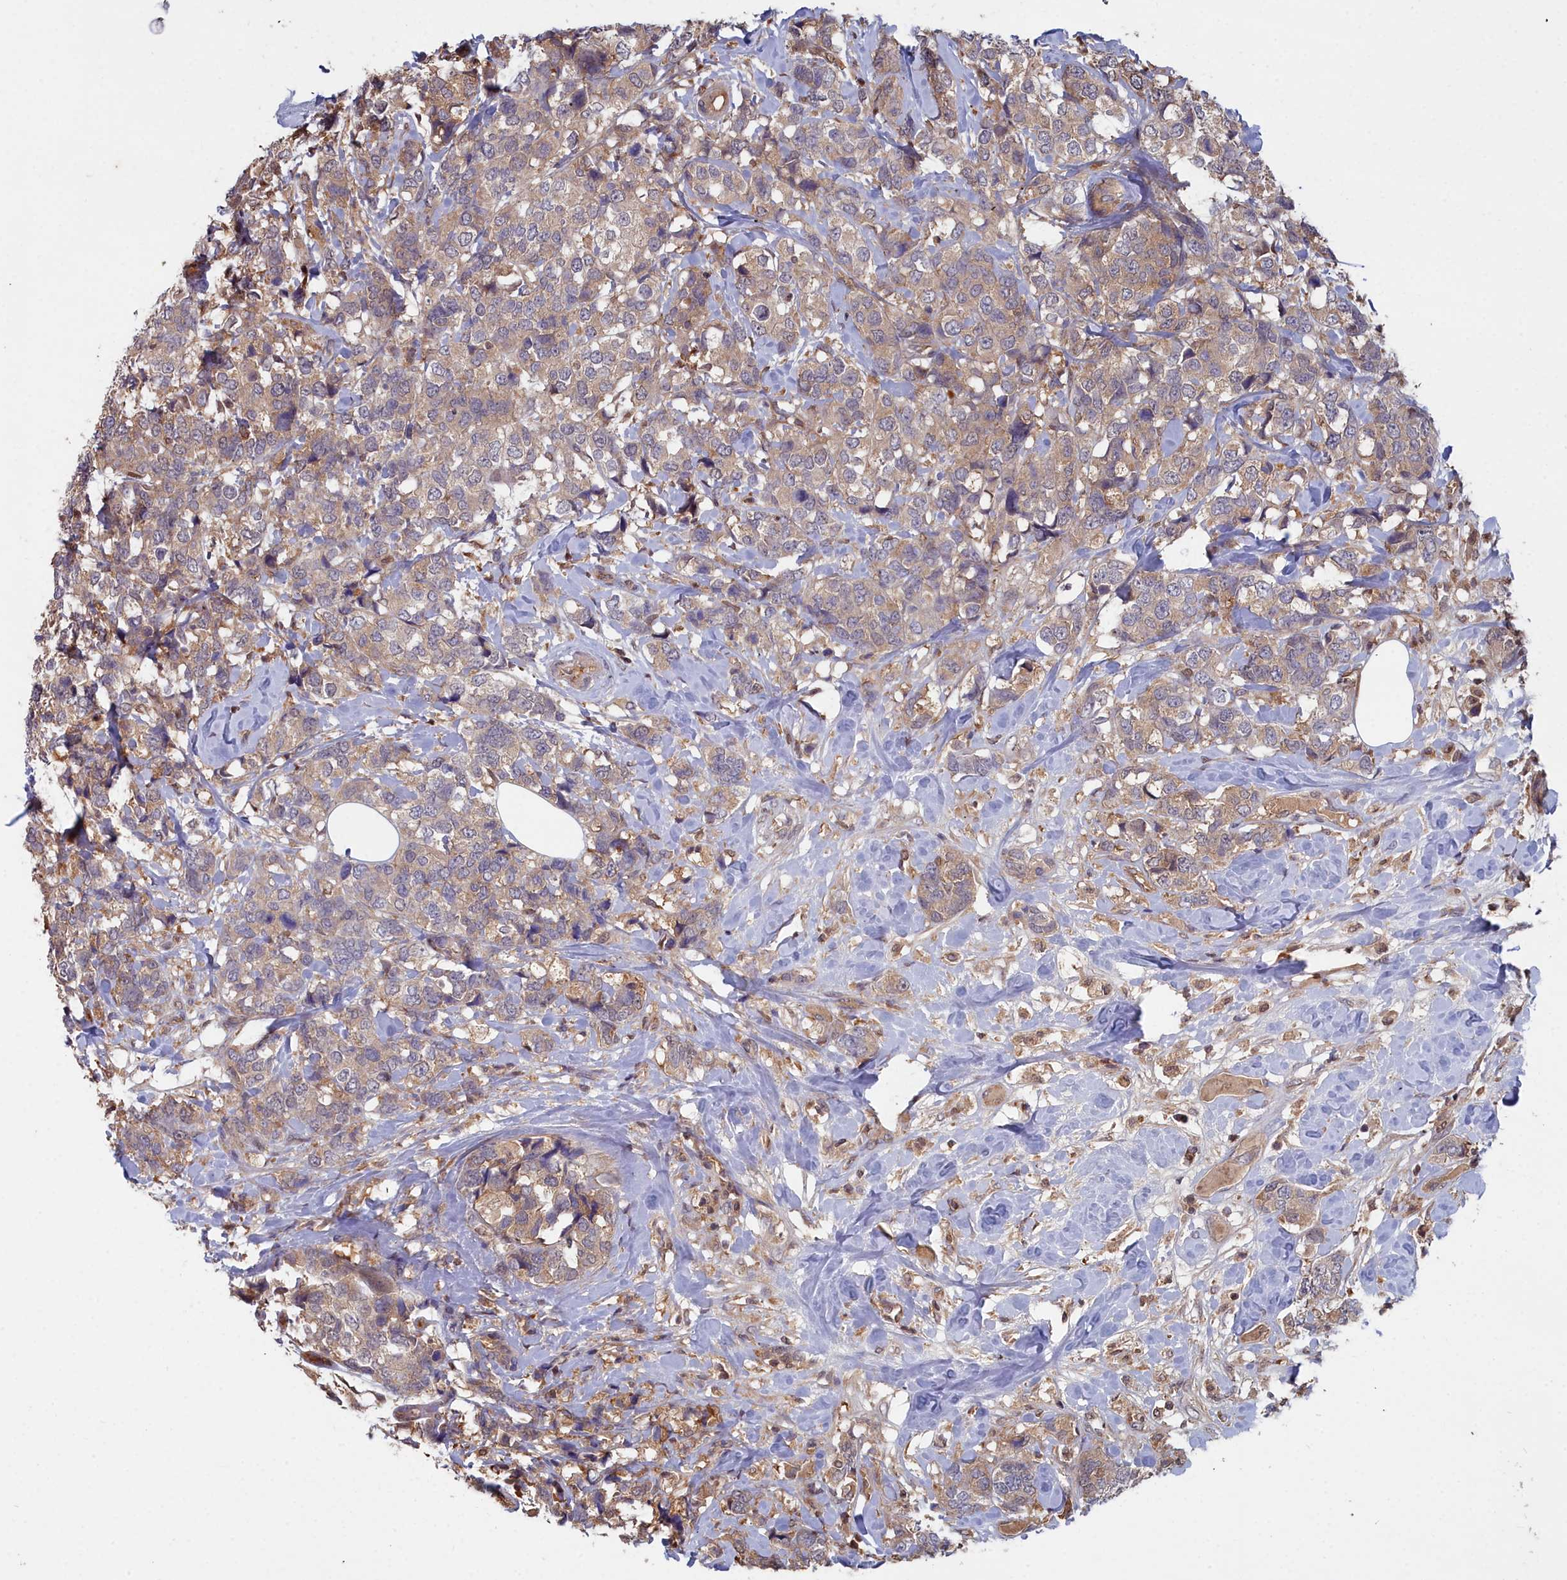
{"staining": {"intensity": "weak", "quantity": ">75%", "location": "cytoplasmic/membranous"}, "tissue": "breast cancer", "cell_type": "Tumor cells", "image_type": "cancer", "snomed": [{"axis": "morphology", "description": "Lobular carcinoma"}, {"axis": "topography", "description": "Breast"}], "caption": "There is low levels of weak cytoplasmic/membranous positivity in tumor cells of breast lobular carcinoma, as demonstrated by immunohistochemical staining (brown color).", "gene": "GFRA2", "patient": {"sex": "female", "age": 59}}